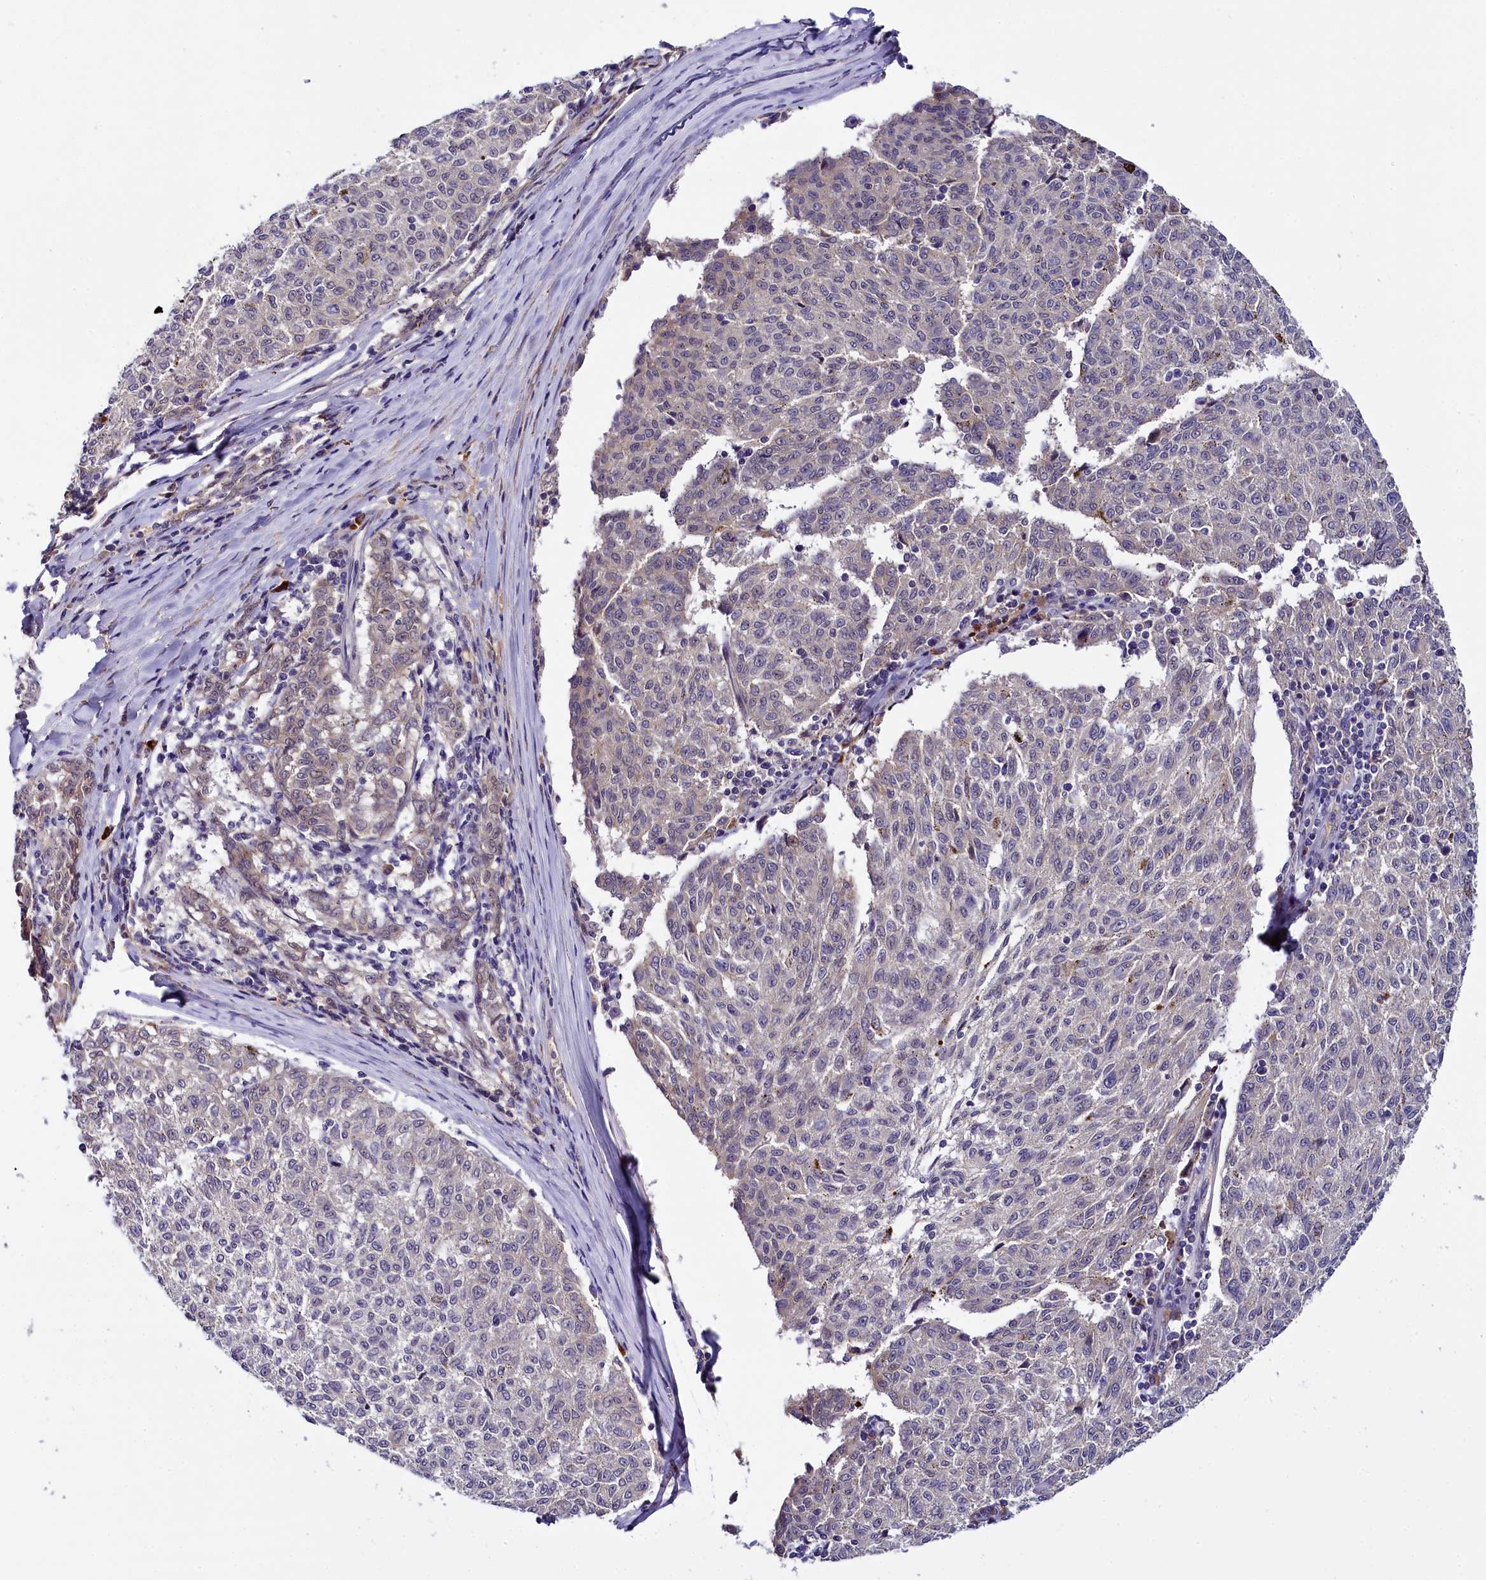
{"staining": {"intensity": "negative", "quantity": "none", "location": "none"}, "tissue": "melanoma", "cell_type": "Tumor cells", "image_type": "cancer", "snomed": [{"axis": "morphology", "description": "Malignant melanoma, NOS"}, {"axis": "topography", "description": "Skin"}], "caption": "High magnification brightfield microscopy of melanoma stained with DAB (brown) and counterstained with hematoxylin (blue): tumor cells show no significant expression.", "gene": "ENKD1", "patient": {"sex": "female", "age": 72}}